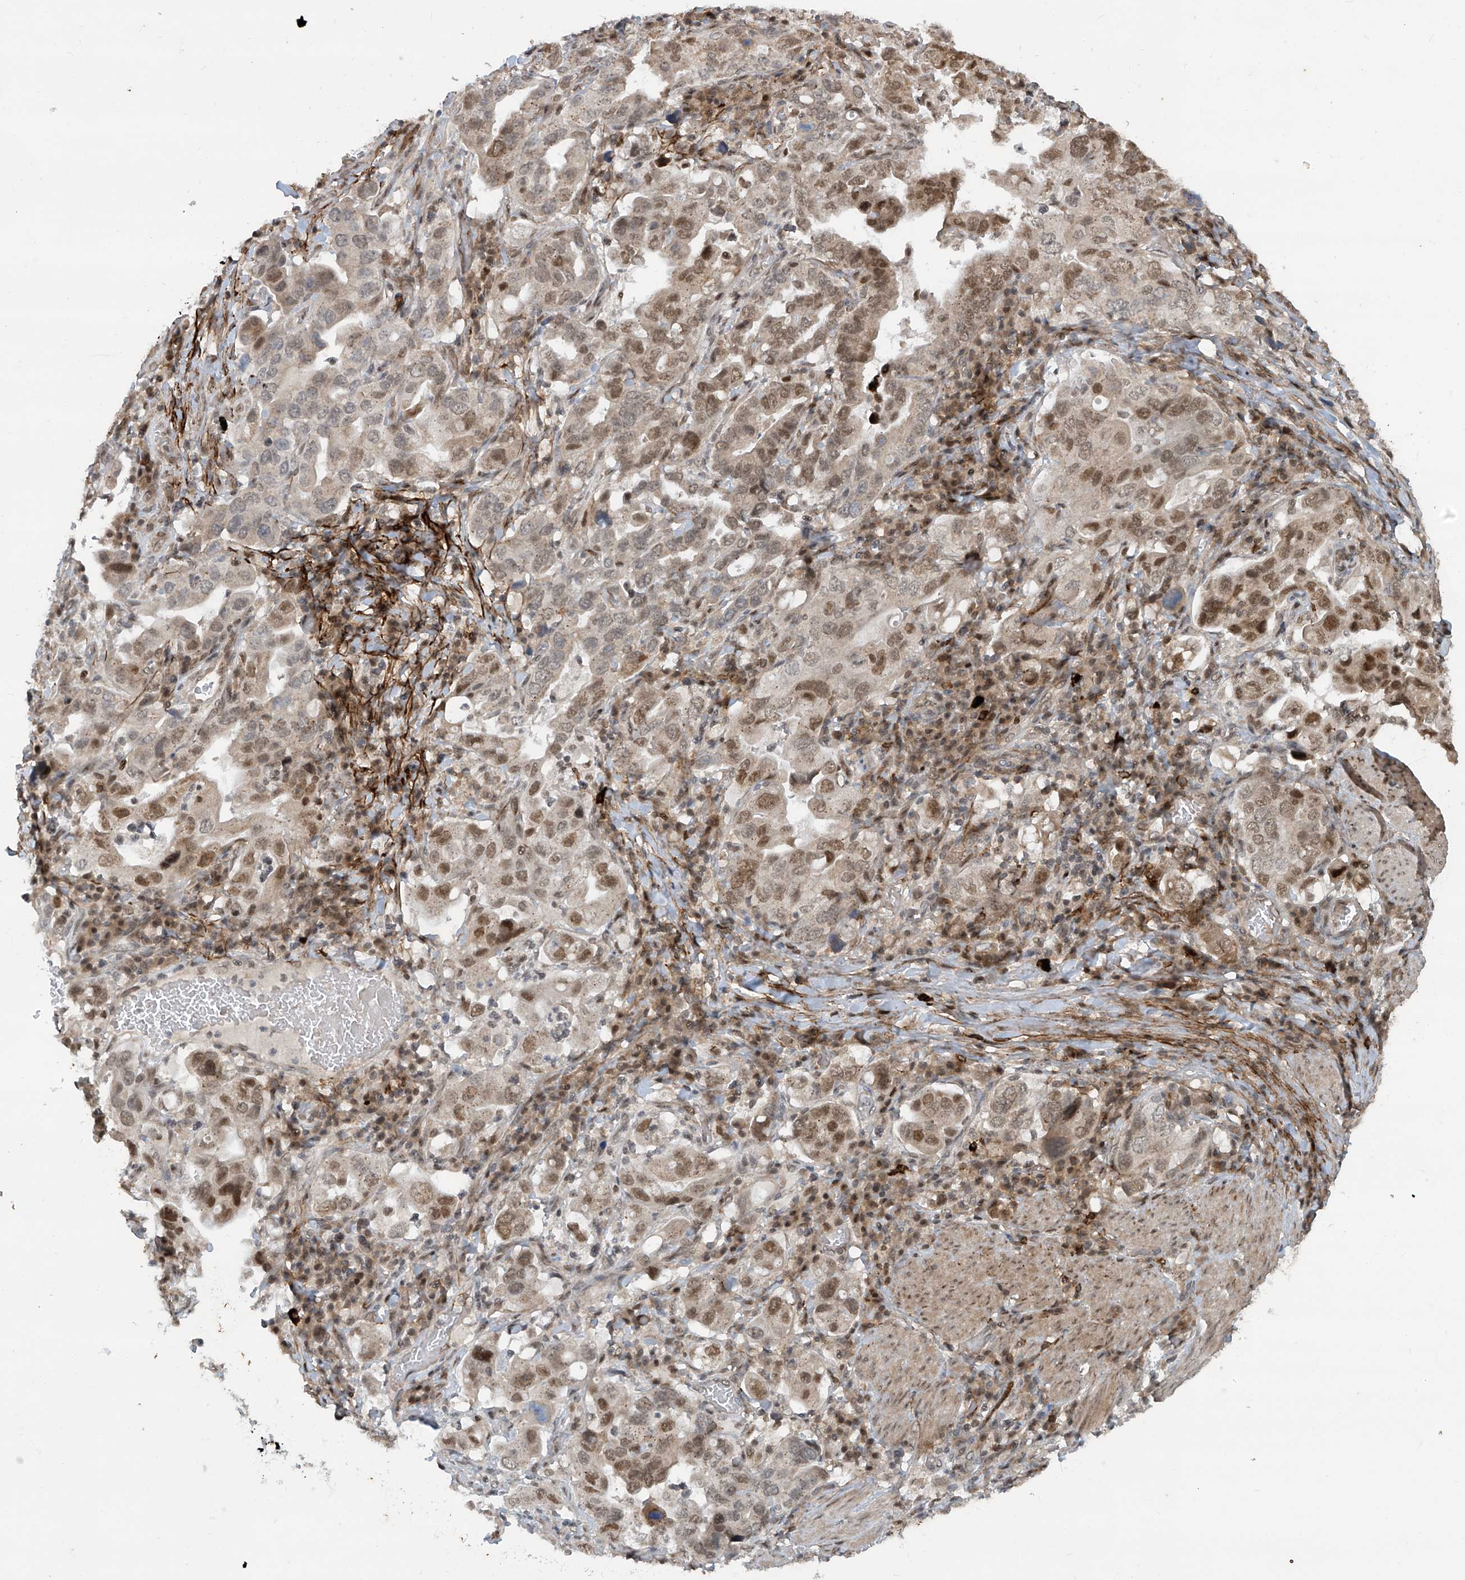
{"staining": {"intensity": "moderate", "quantity": ">75%", "location": "nuclear"}, "tissue": "stomach cancer", "cell_type": "Tumor cells", "image_type": "cancer", "snomed": [{"axis": "morphology", "description": "Adenocarcinoma, NOS"}, {"axis": "topography", "description": "Stomach, upper"}], "caption": "IHC image of neoplastic tissue: stomach cancer (adenocarcinoma) stained using immunohistochemistry reveals medium levels of moderate protein expression localized specifically in the nuclear of tumor cells, appearing as a nuclear brown color.", "gene": "LAGE3", "patient": {"sex": "male", "age": 62}}